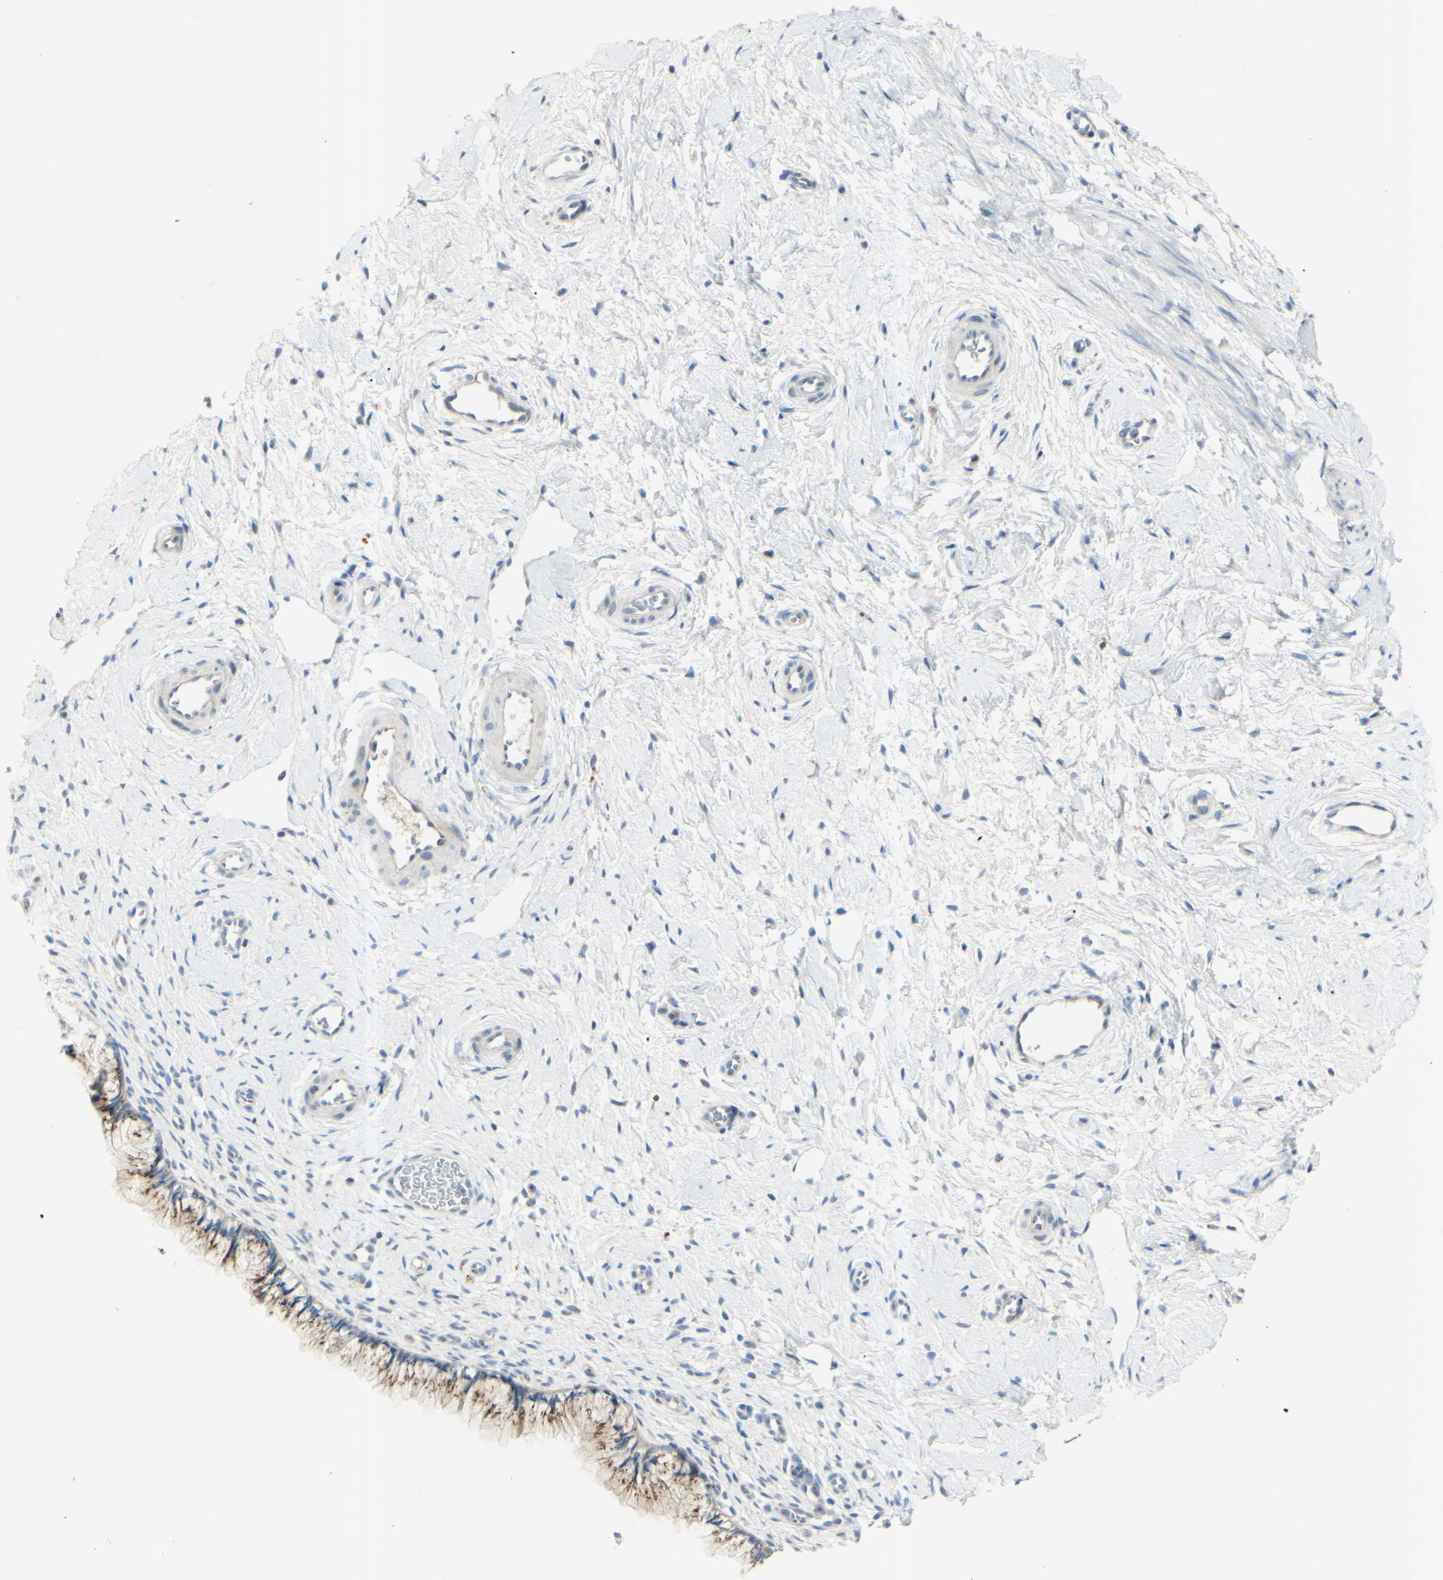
{"staining": {"intensity": "moderate", "quantity": ">75%", "location": "cytoplasmic/membranous"}, "tissue": "cervix", "cell_type": "Glandular cells", "image_type": "normal", "snomed": [{"axis": "morphology", "description": "Normal tissue, NOS"}, {"axis": "topography", "description": "Cervix"}], "caption": "Immunohistochemical staining of benign cervix demonstrates medium levels of moderate cytoplasmic/membranous staining in approximately >75% of glandular cells.", "gene": "B4GALT1", "patient": {"sex": "female", "age": 65}}